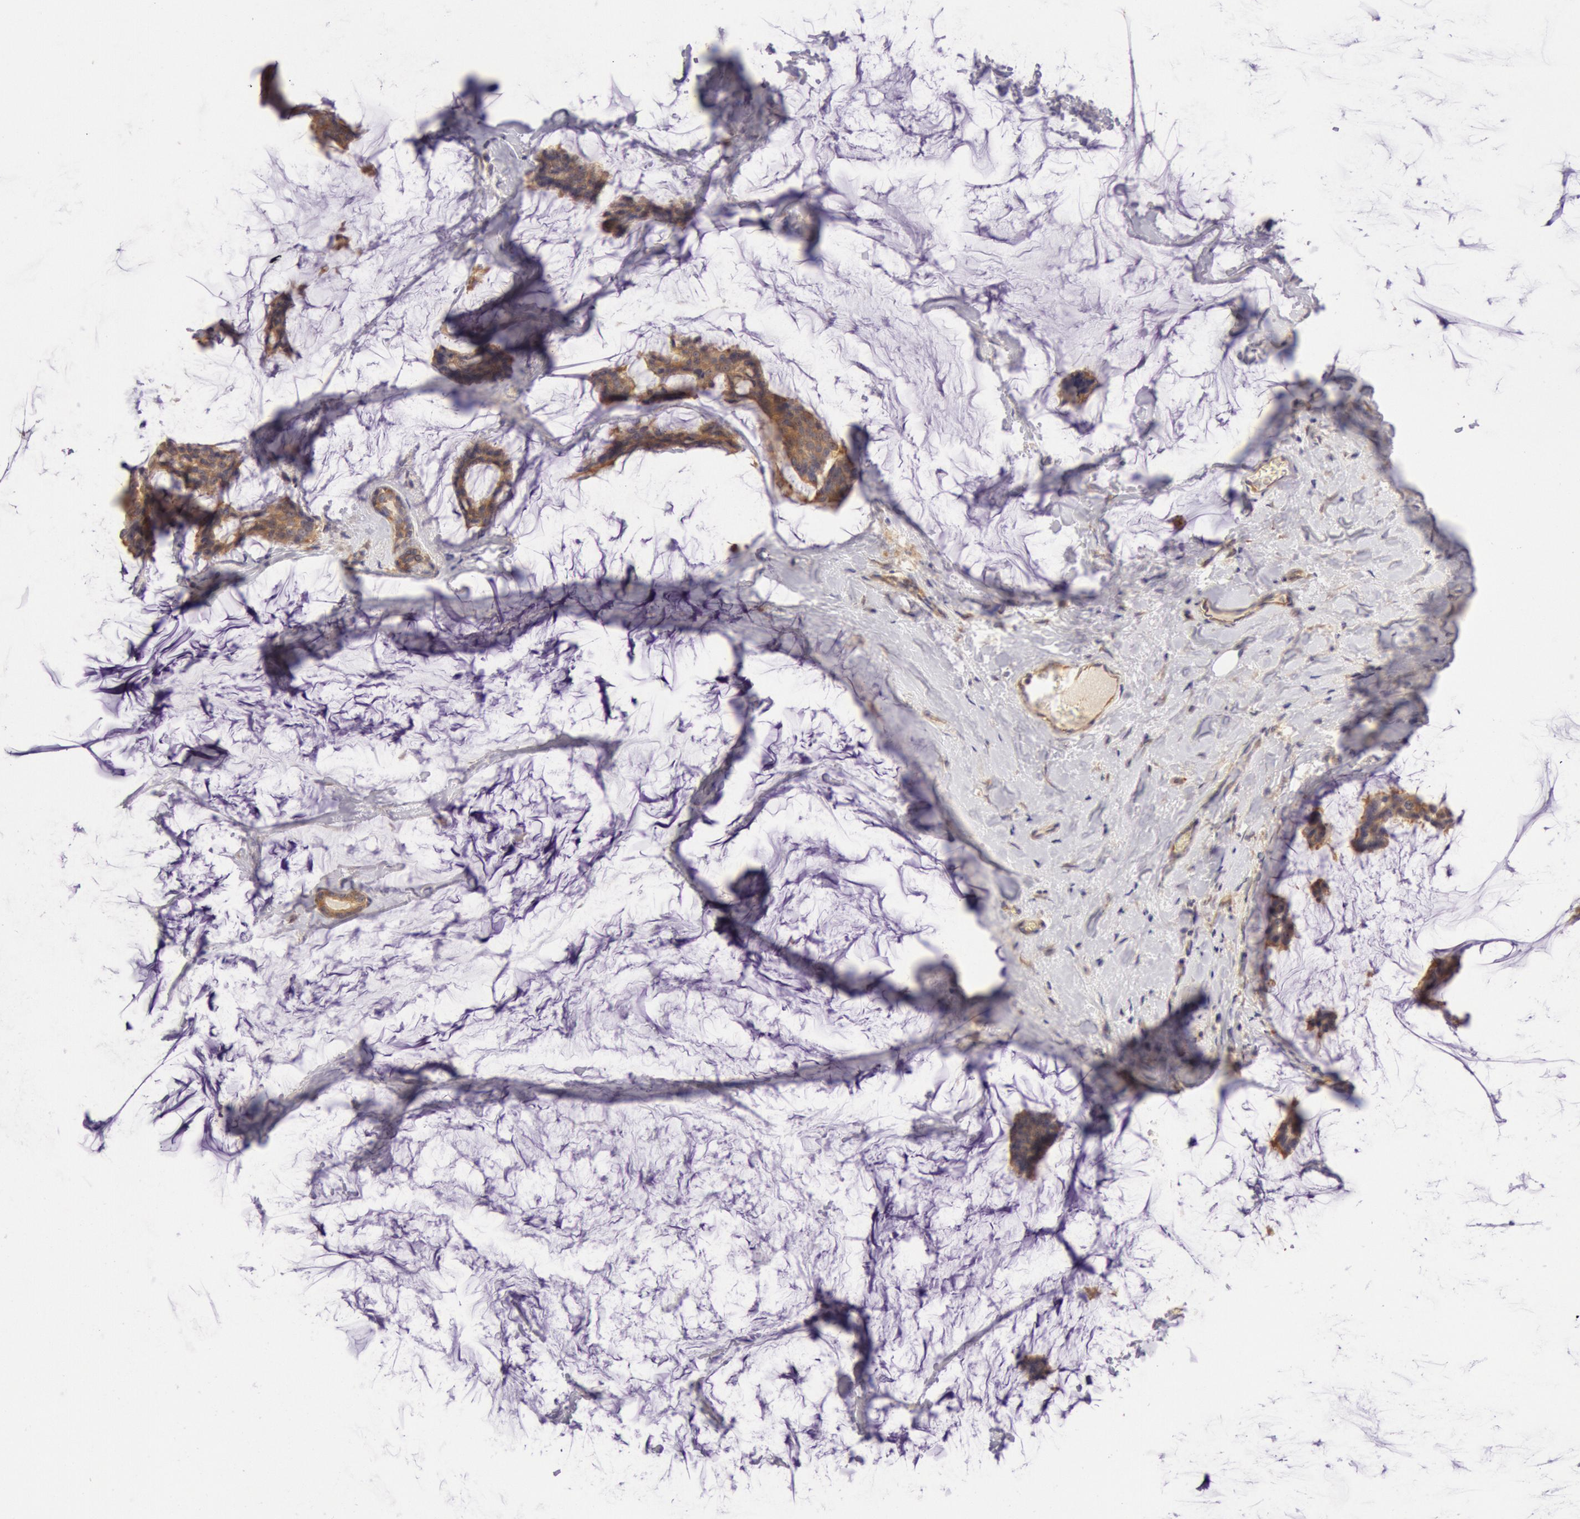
{"staining": {"intensity": "moderate", "quantity": ">75%", "location": "cytoplasmic/membranous"}, "tissue": "breast cancer", "cell_type": "Tumor cells", "image_type": "cancer", "snomed": [{"axis": "morphology", "description": "Duct carcinoma"}, {"axis": "topography", "description": "Breast"}], "caption": "Protein staining of breast cancer (intraductal carcinoma) tissue shows moderate cytoplasmic/membranous staining in about >75% of tumor cells.", "gene": "CHUK", "patient": {"sex": "female", "age": 93}}